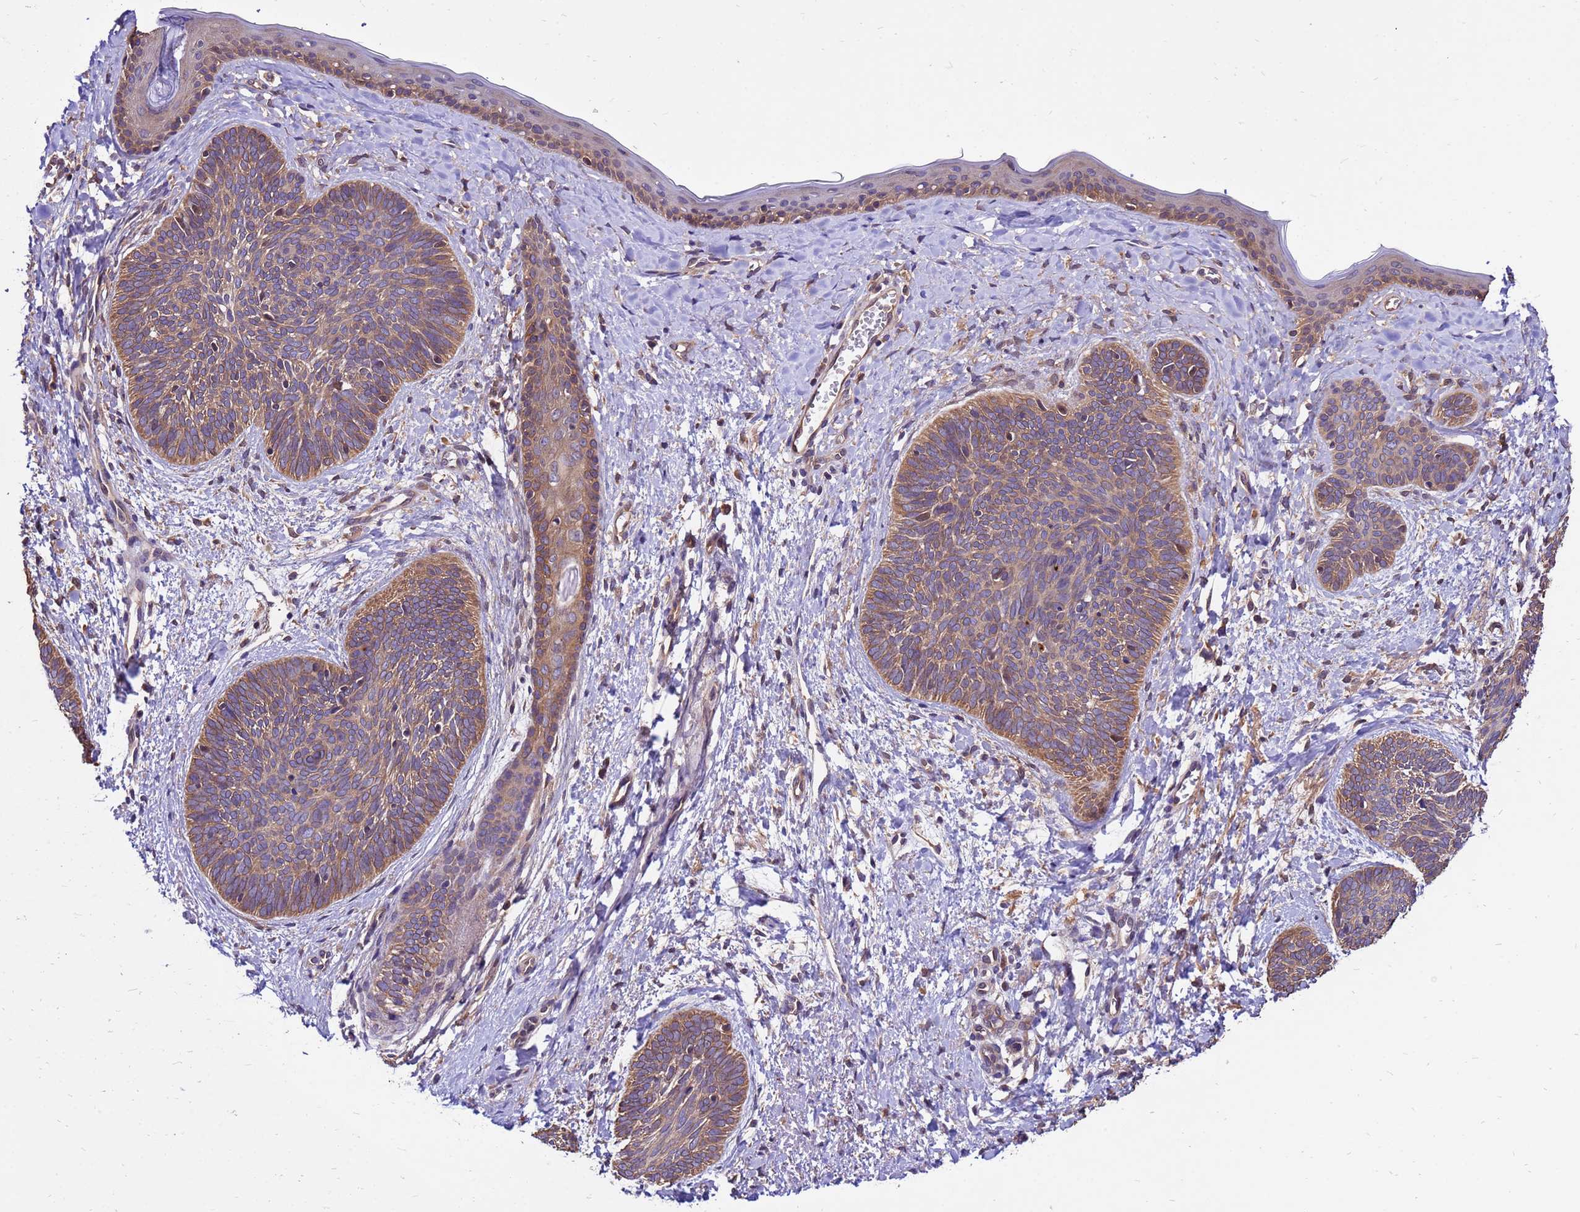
{"staining": {"intensity": "moderate", "quantity": "25%-75%", "location": "cytoplasmic/membranous"}, "tissue": "skin cancer", "cell_type": "Tumor cells", "image_type": "cancer", "snomed": [{"axis": "morphology", "description": "Basal cell carcinoma"}, {"axis": "topography", "description": "Skin"}], "caption": "Human skin cancer stained with a brown dye shows moderate cytoplasmic/membranous positive positivity in about 25%-75% of tumor cells.", "gene": "GET3", "patient": {"sex": "female", "age": 81}}